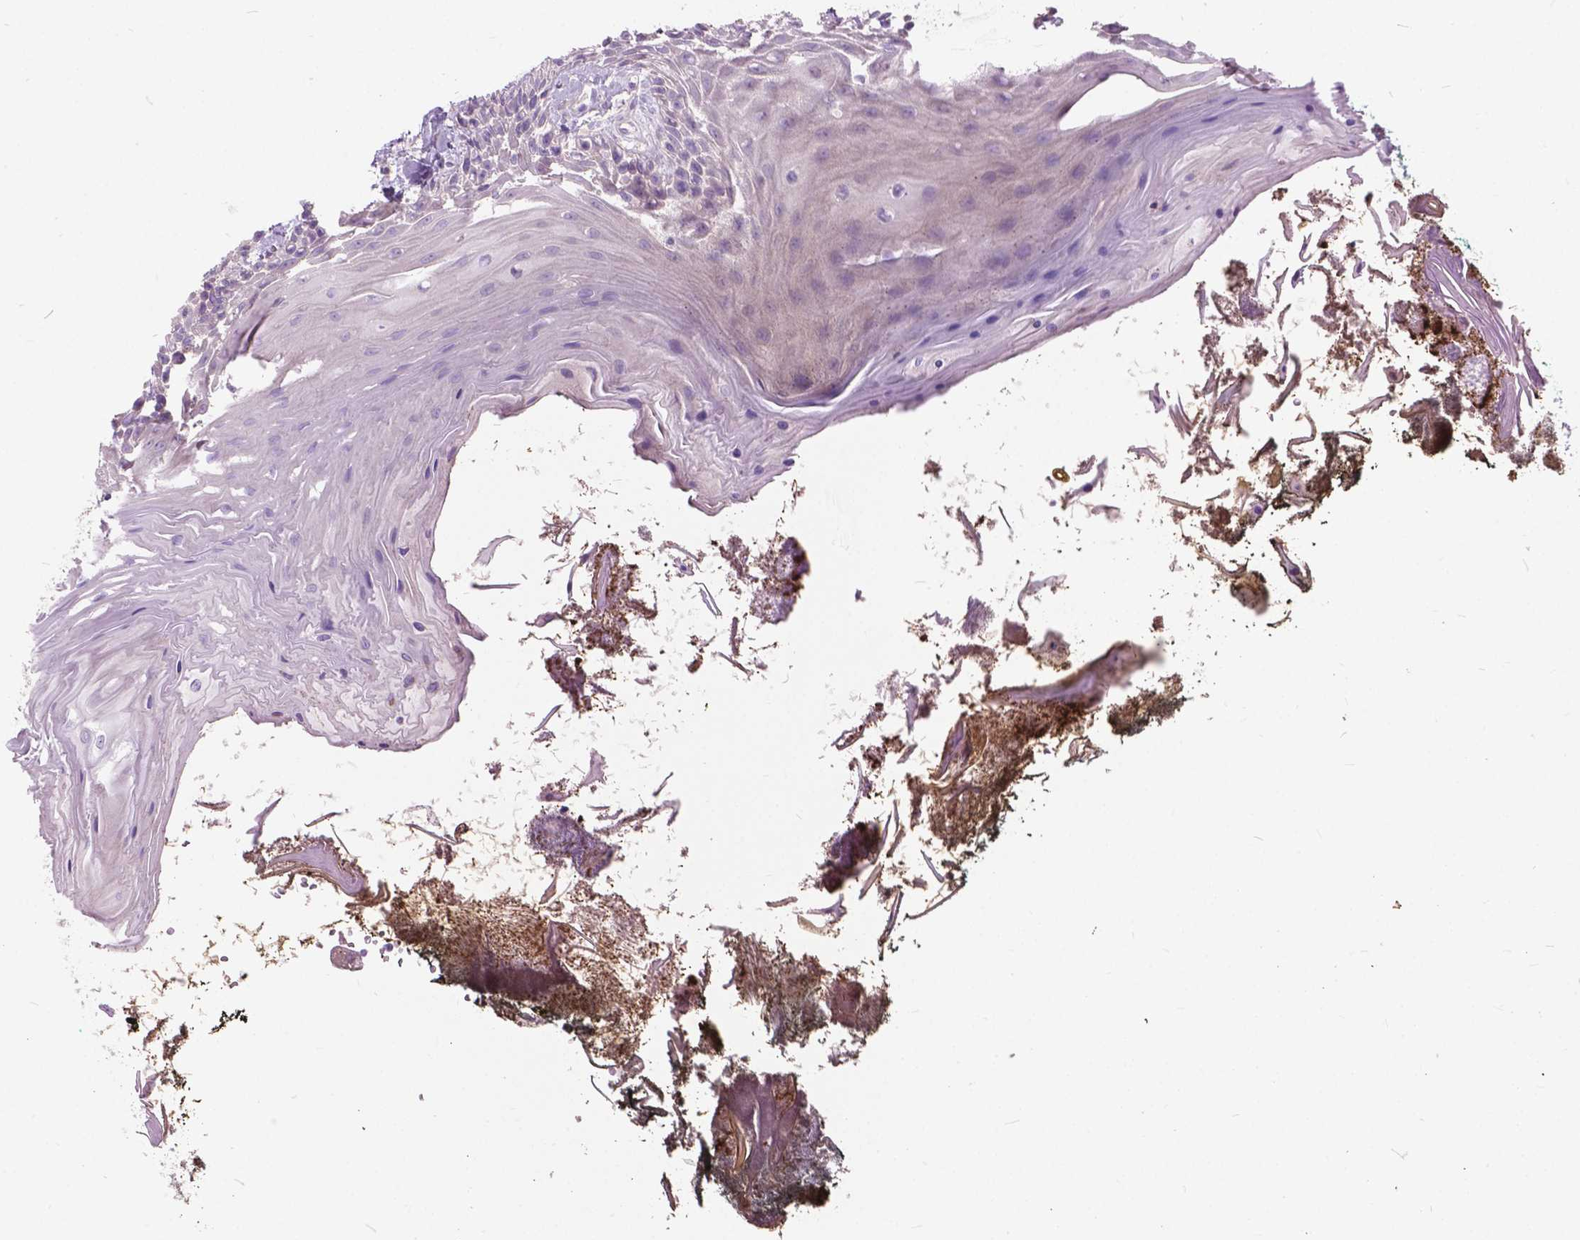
{"staining": {"intensity": "negative", "quantity": "none", "location": "none"}, "tissue": "oral mucosa", "cell_type": "Squamous epithelial cells", "image_type": "normal", "snomed": [{"axis": "morphology", "description": "Normal tissue, NOS"}, {"axis": "topography", "description": "Oral tissue"}], "caption": "The histopathology image displays no significant expression in squamous epithelial cells of oral mucosa. (DAB (3,3'-diaminobenzidine) immunohistochemistry with hematoxylin counter stain).", "gene": "PRR35", "patient": {"sex": "male", "age": 9}}